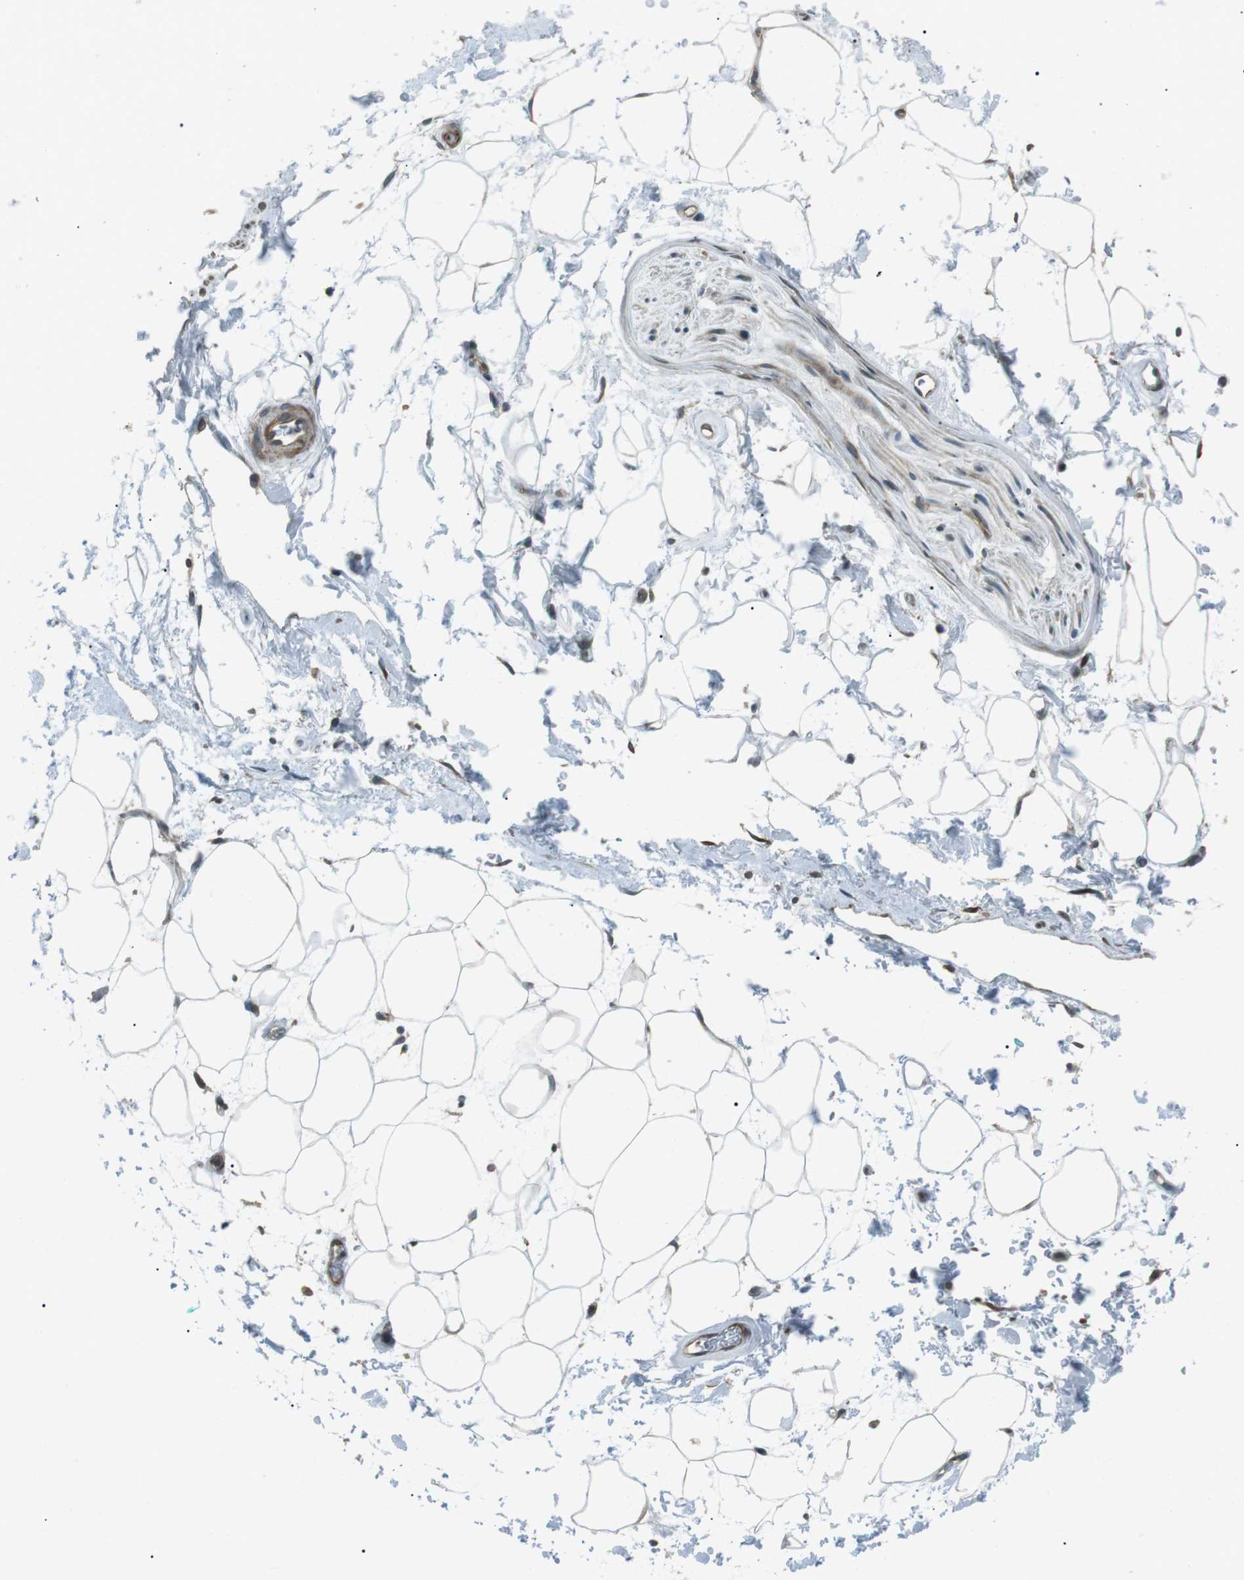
{"staining": {"intensity": "negative", "quantity": "none", "location": "none"}, "tissue": "adipose tissue", "cell_type": "Adipocytes", "image_type": "normal", "snomed": [{"axis": "morphology", "description": "Normal tissue, NOS"}, {"axis": "topography", "description": "Soft tissue"}], "caption": "DAB (3,3'-diaminobenzidine) immunohistochemical staining of benign human adipose tissue shows no significant expression in adipocytes. Brightfield microscopy of IHC stained with DAB (3,3'-diaminobenzidine) (brown) and hematoxylin (blue), captured at high magnification.", "gene": "TMEM74", "patient": {"sex": "male", "age": 72}}